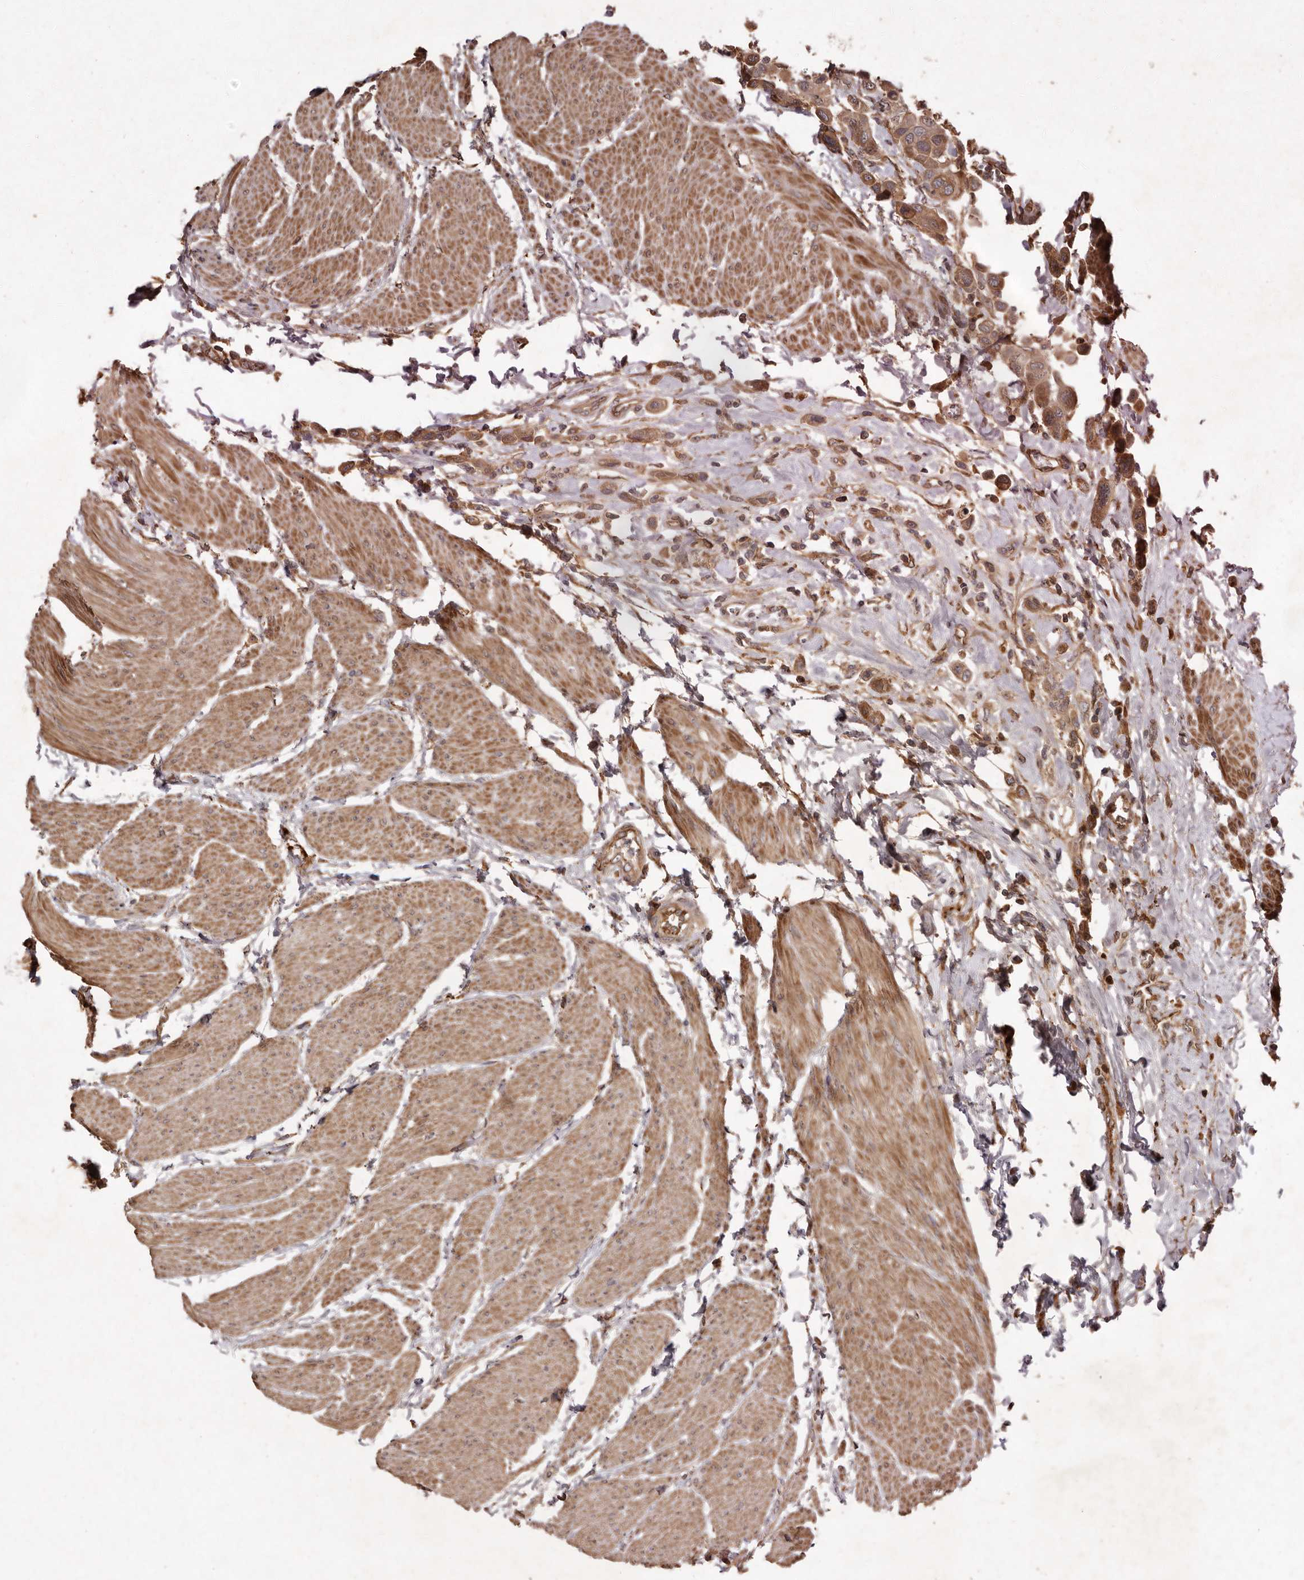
{"staining": {"intensity": "moderate", "quantity": ">75%", "location": "cytoplasmic/membranous"}, "tissue": "urothelial cancer", "cell_type": "Tumor cells", "image_type": "cancer", "snomed": [{"axis": "morphology", "description": "Urothelial carcinoma, High grade"}, {"axis": "topography", "description": "Urinary bladder"}], "caption": "Brown immunohistochemical staining in human high-grade urothelial carcinoma displays moderate cytoplasmic/membranous expression in approximately >75% of tumor cells.", "gene": "SEMA3A", "patient": {"sex": "male", "age": 50}}